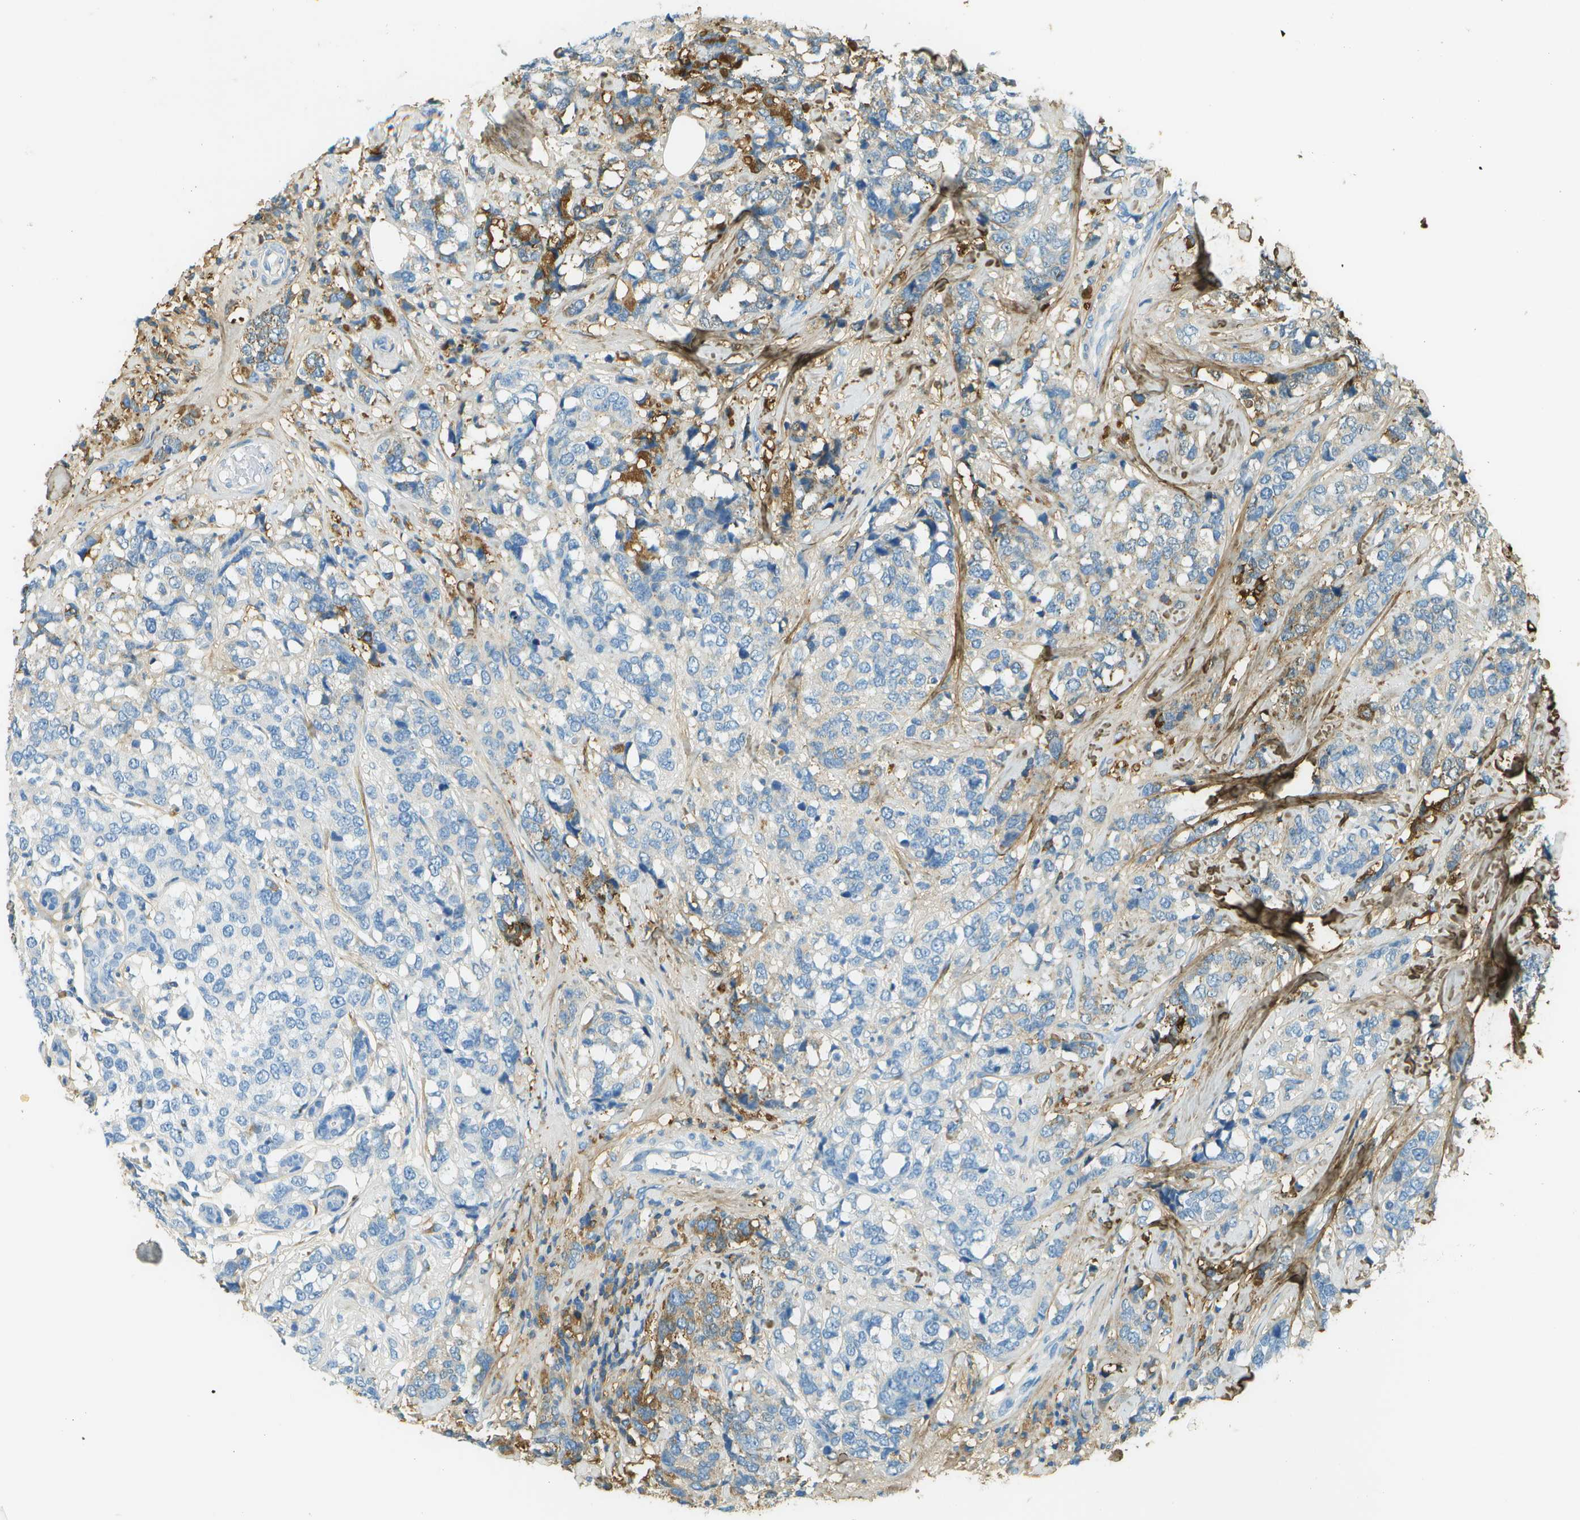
{"staining": {"intensity": "negative", "quantity": "none", "location": "none"}, "tissue": "breast cancer", "cell_type": "Tumor cells", "image_type": "cancer", "snomed": [{"axis": "morphology", "description": "Lobular carcinoma"}, {"axis": "topography", "description": "Breast"}], "caption": "An immunohistochemistry (IHC) micrograph of breast lobular carcinoma is shown. There is no staining in tumor cells of breast lobular carcinoma. Nuclei are stained in blue.", "gene": "DCN", "patient": {"sex": "female", "age": 59}}